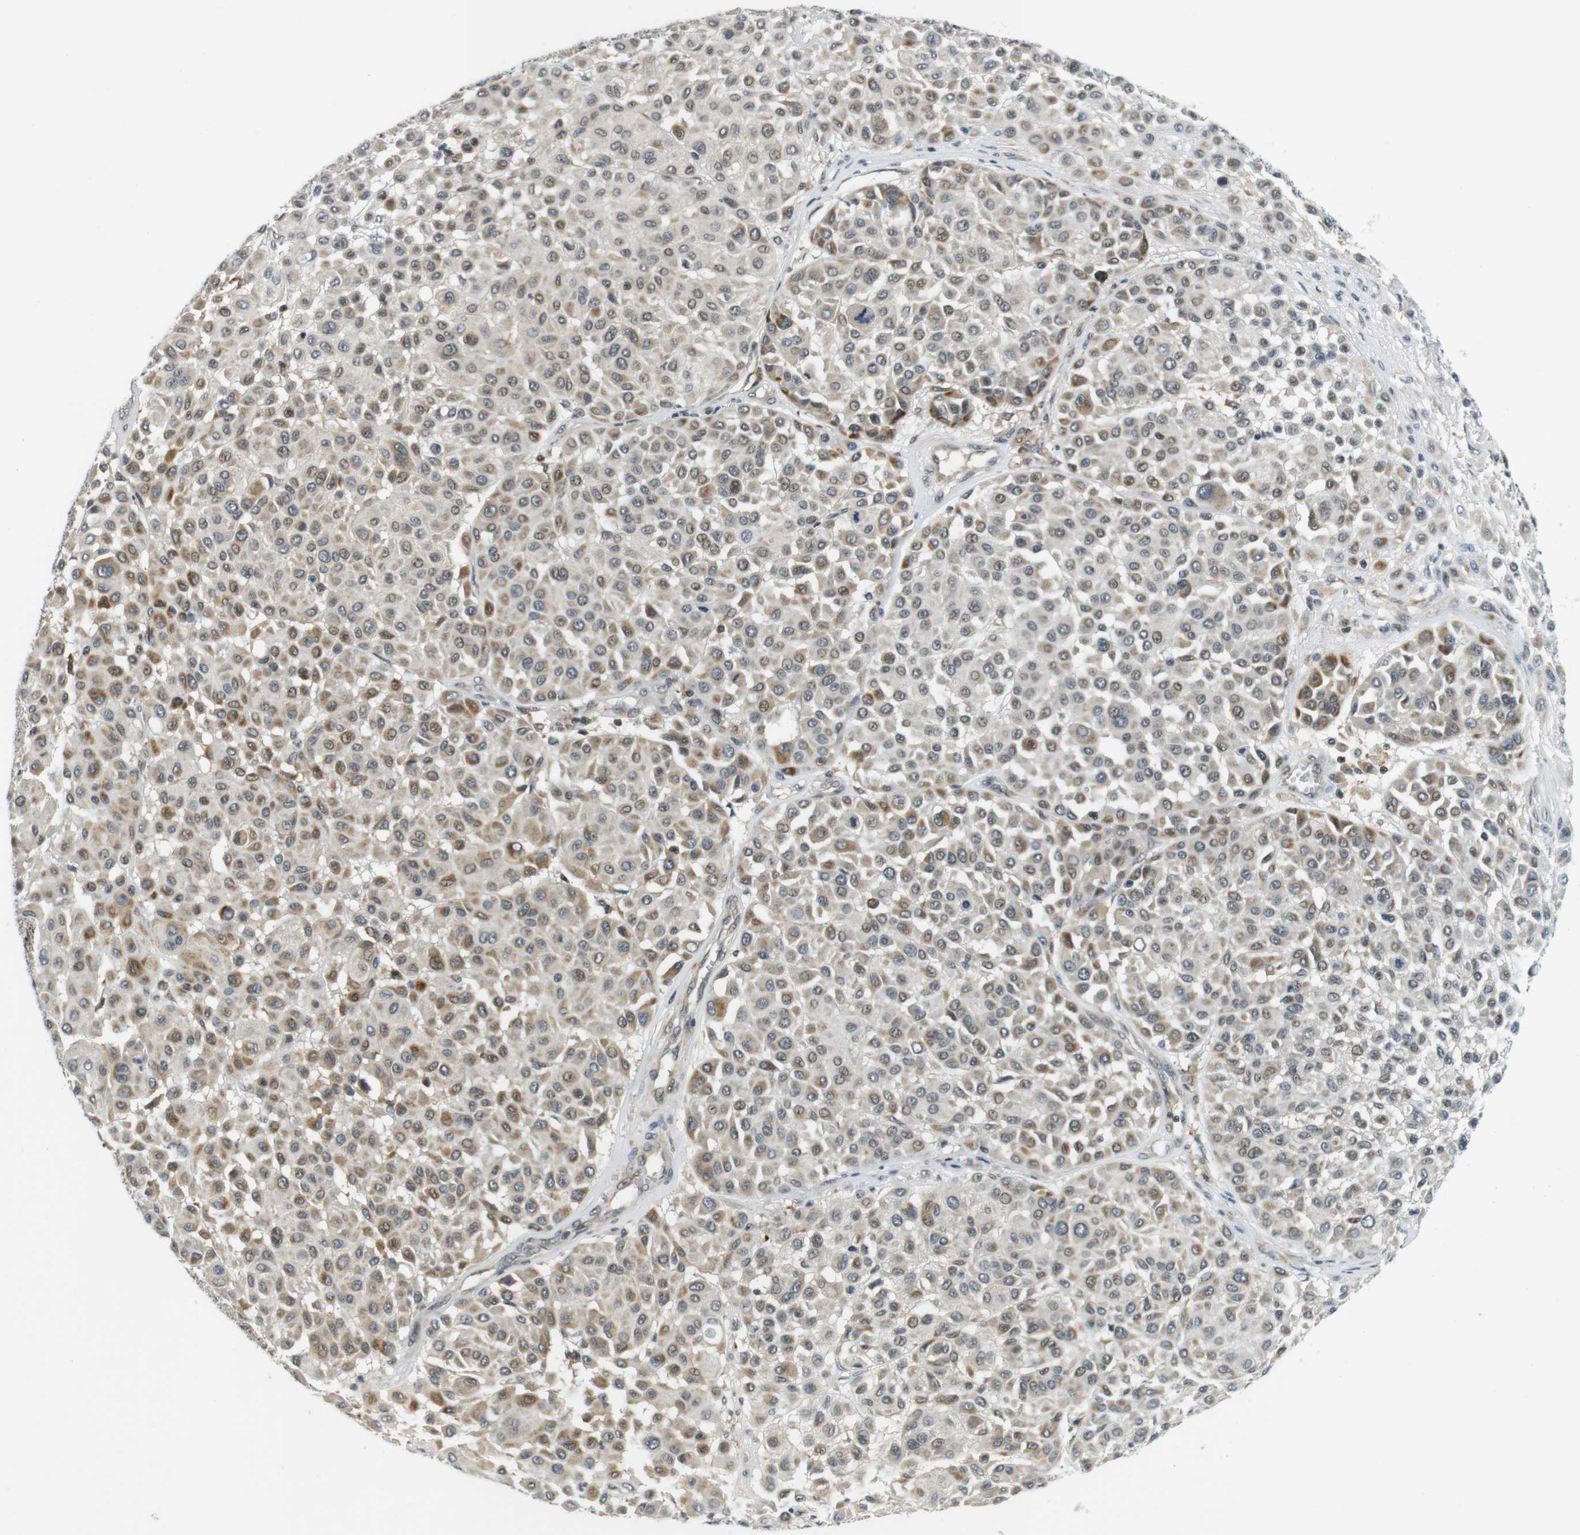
{"staining": {"intensity": "moderate", "quantity": "25%-75%", "location": "cytoplasmic/membranous"}, "tissue": "melanoma", "cell_type": "Tumor cells", "image_type": "cancer", "snomed": [{"axis": "morphology", "description": "Malignant melanoma, Metastatic site"}, {"axis": "topography", "description": "Soft tissue"}], "caption": "About 25%-75% of tumor cells in human melanoma exhibit moderate cytoplasmic/membranous protein expression as visualized by brown immunohistochemical staining.", "gene": "BRD4", "patient": {"sex": "male", "age": 41}}